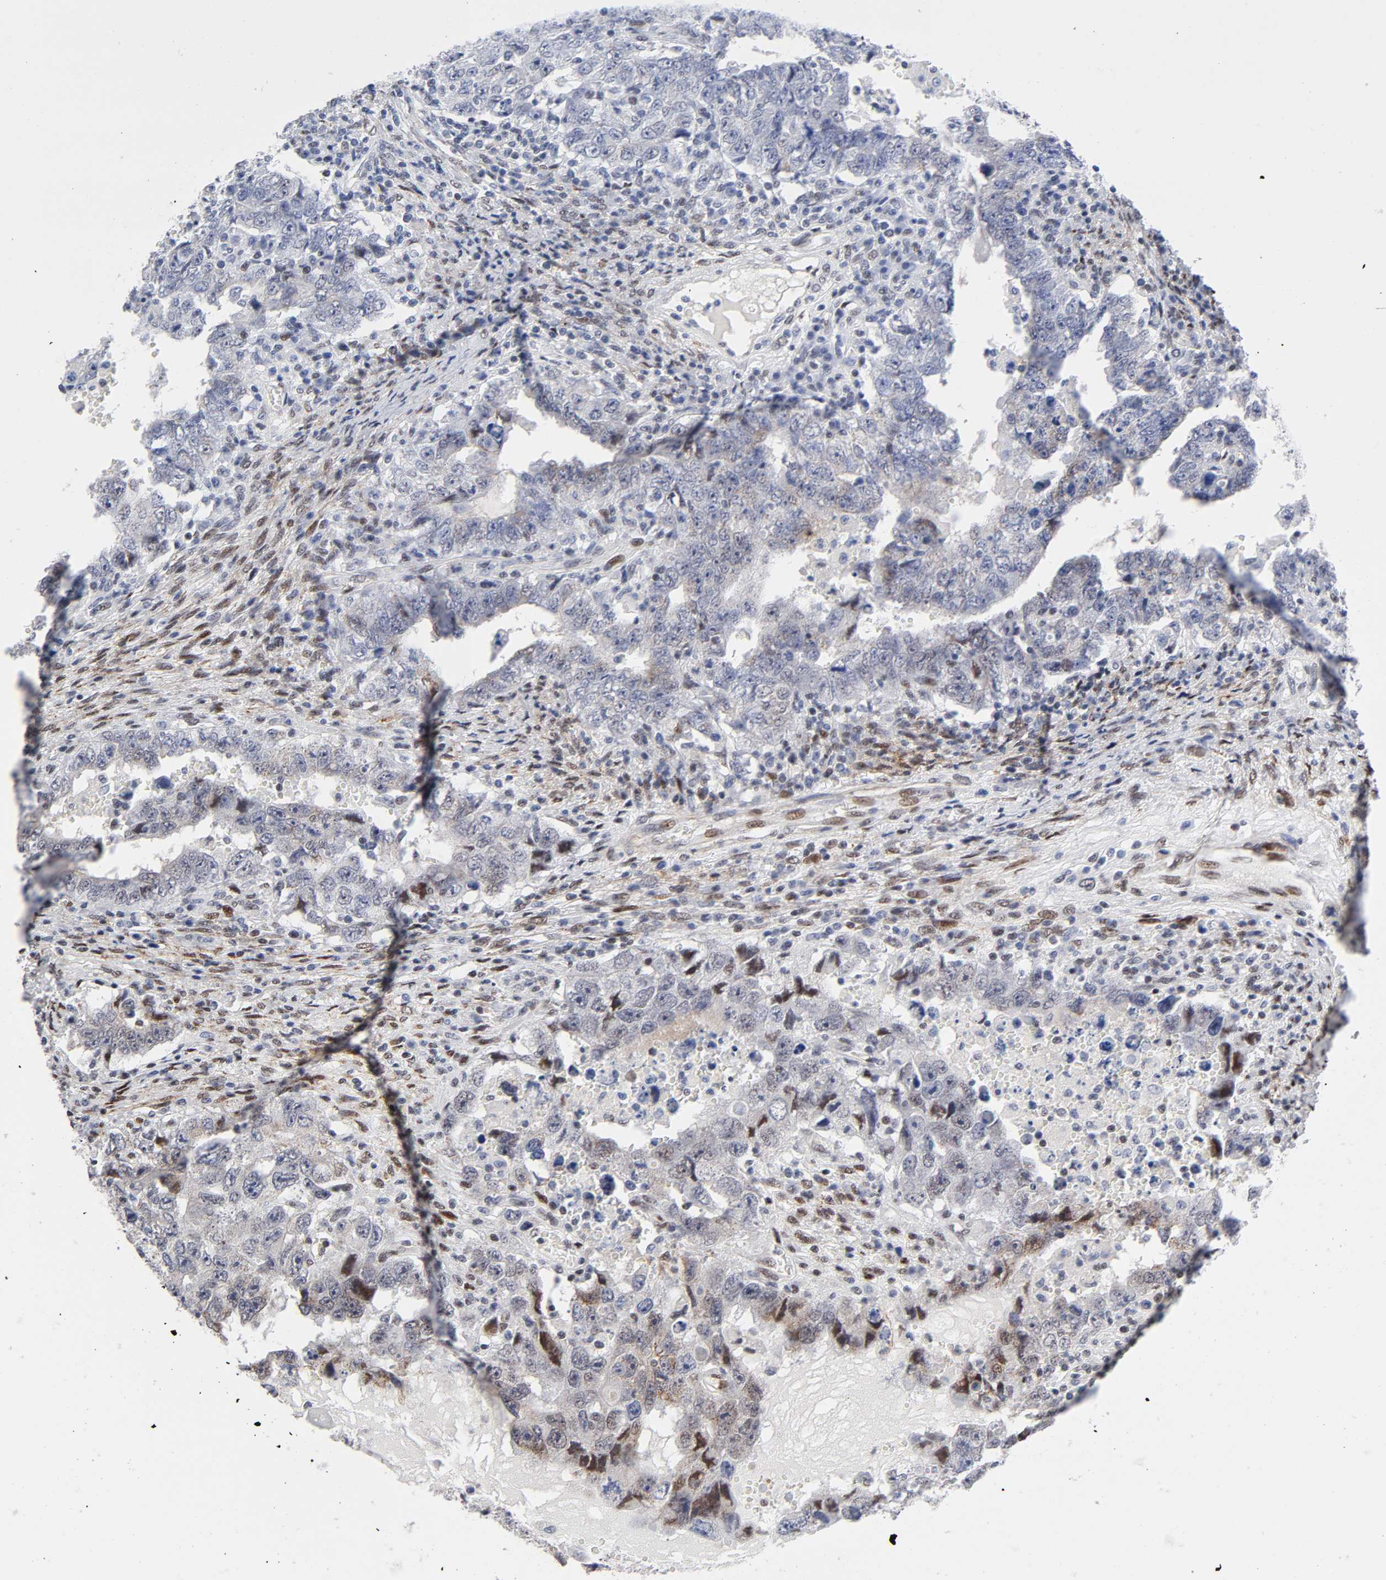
{"staining": {"intensity": "moderate", "quantity": "<25%", "location": "cytoplasmic/membranous,nuclear"}, "tissue": "testis cancer", "cell_type": "Tumor cells", "image_type": "cancer", "snomed": [{"axis": "morphology", "description": "Carcinoma, Embryonal, NOS"}, {"axis": "topography", "description": "Testis"}], "caption": "This photomicrograph displays testis embryonal carcinoma stained with IHC to label a protein in brown. The cytoplasmic/membranous and nuclear of tumor cells show moderate positivity for the protein. Nuclei are counter-stained blue.", "gene": "STK38", "patient": {"sex": "male", "age": 26}}